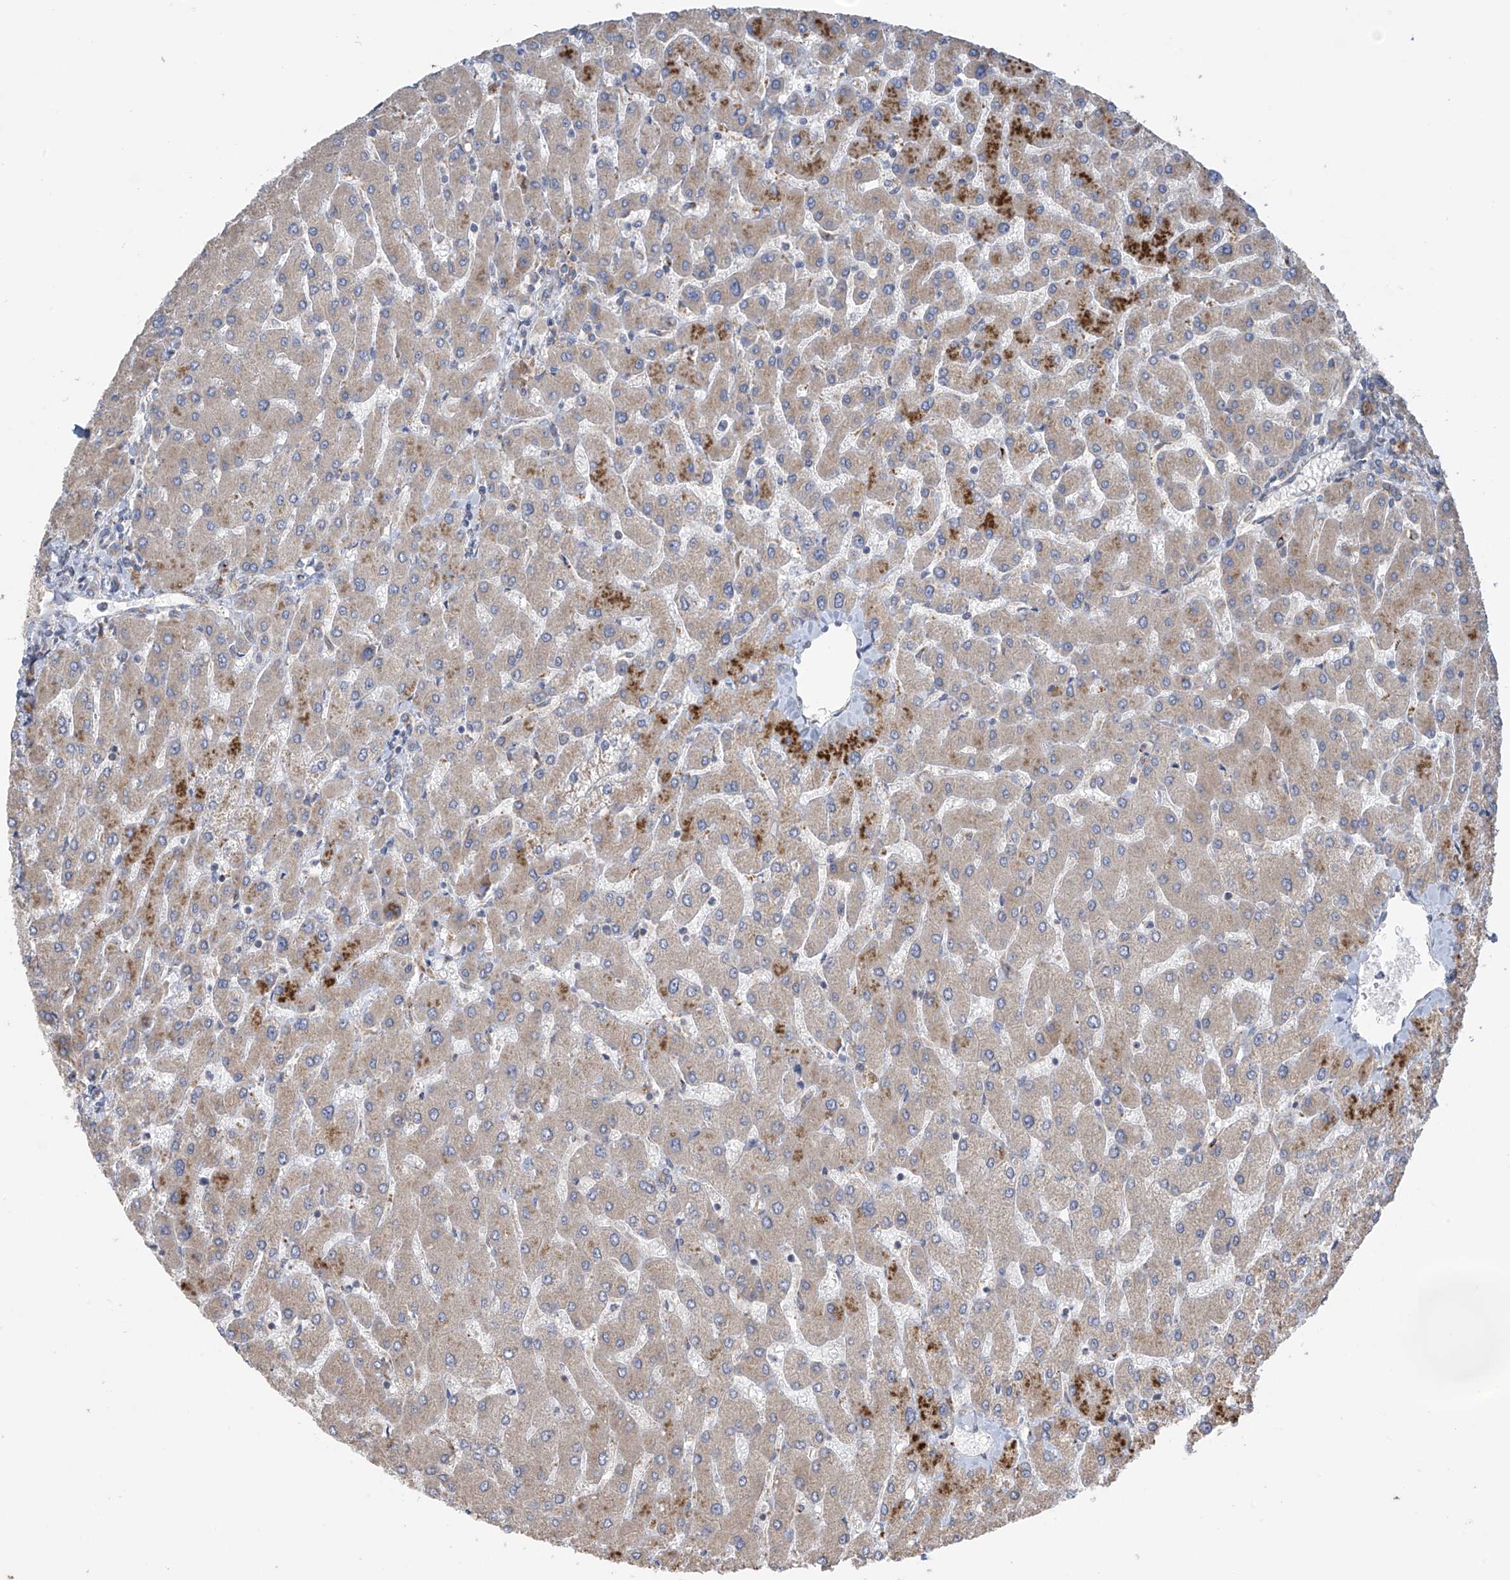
{"staining": {"intensity": "weak", "quantity": "25%-75%", "location": "cytoplasmic/membranous"}, "tissue": "liver", "cell_type": "Cholangiocytes", "image_type": "normal", "snomed": [{"axis": "morphology", "description": "Normal tissue, NOS"}, {"axis": "topography", "description": "Liver"}], "caption": "This micrograph demonstrates normal liver stained with IHC to label a protein in brown. The cytoplasmic/membranous of cholangiocytes show weak positivity for the protein. Nuclei are counter-stained blue.", "gene": "PNPT1", "patient": {"sex": "male", "age": 55}}